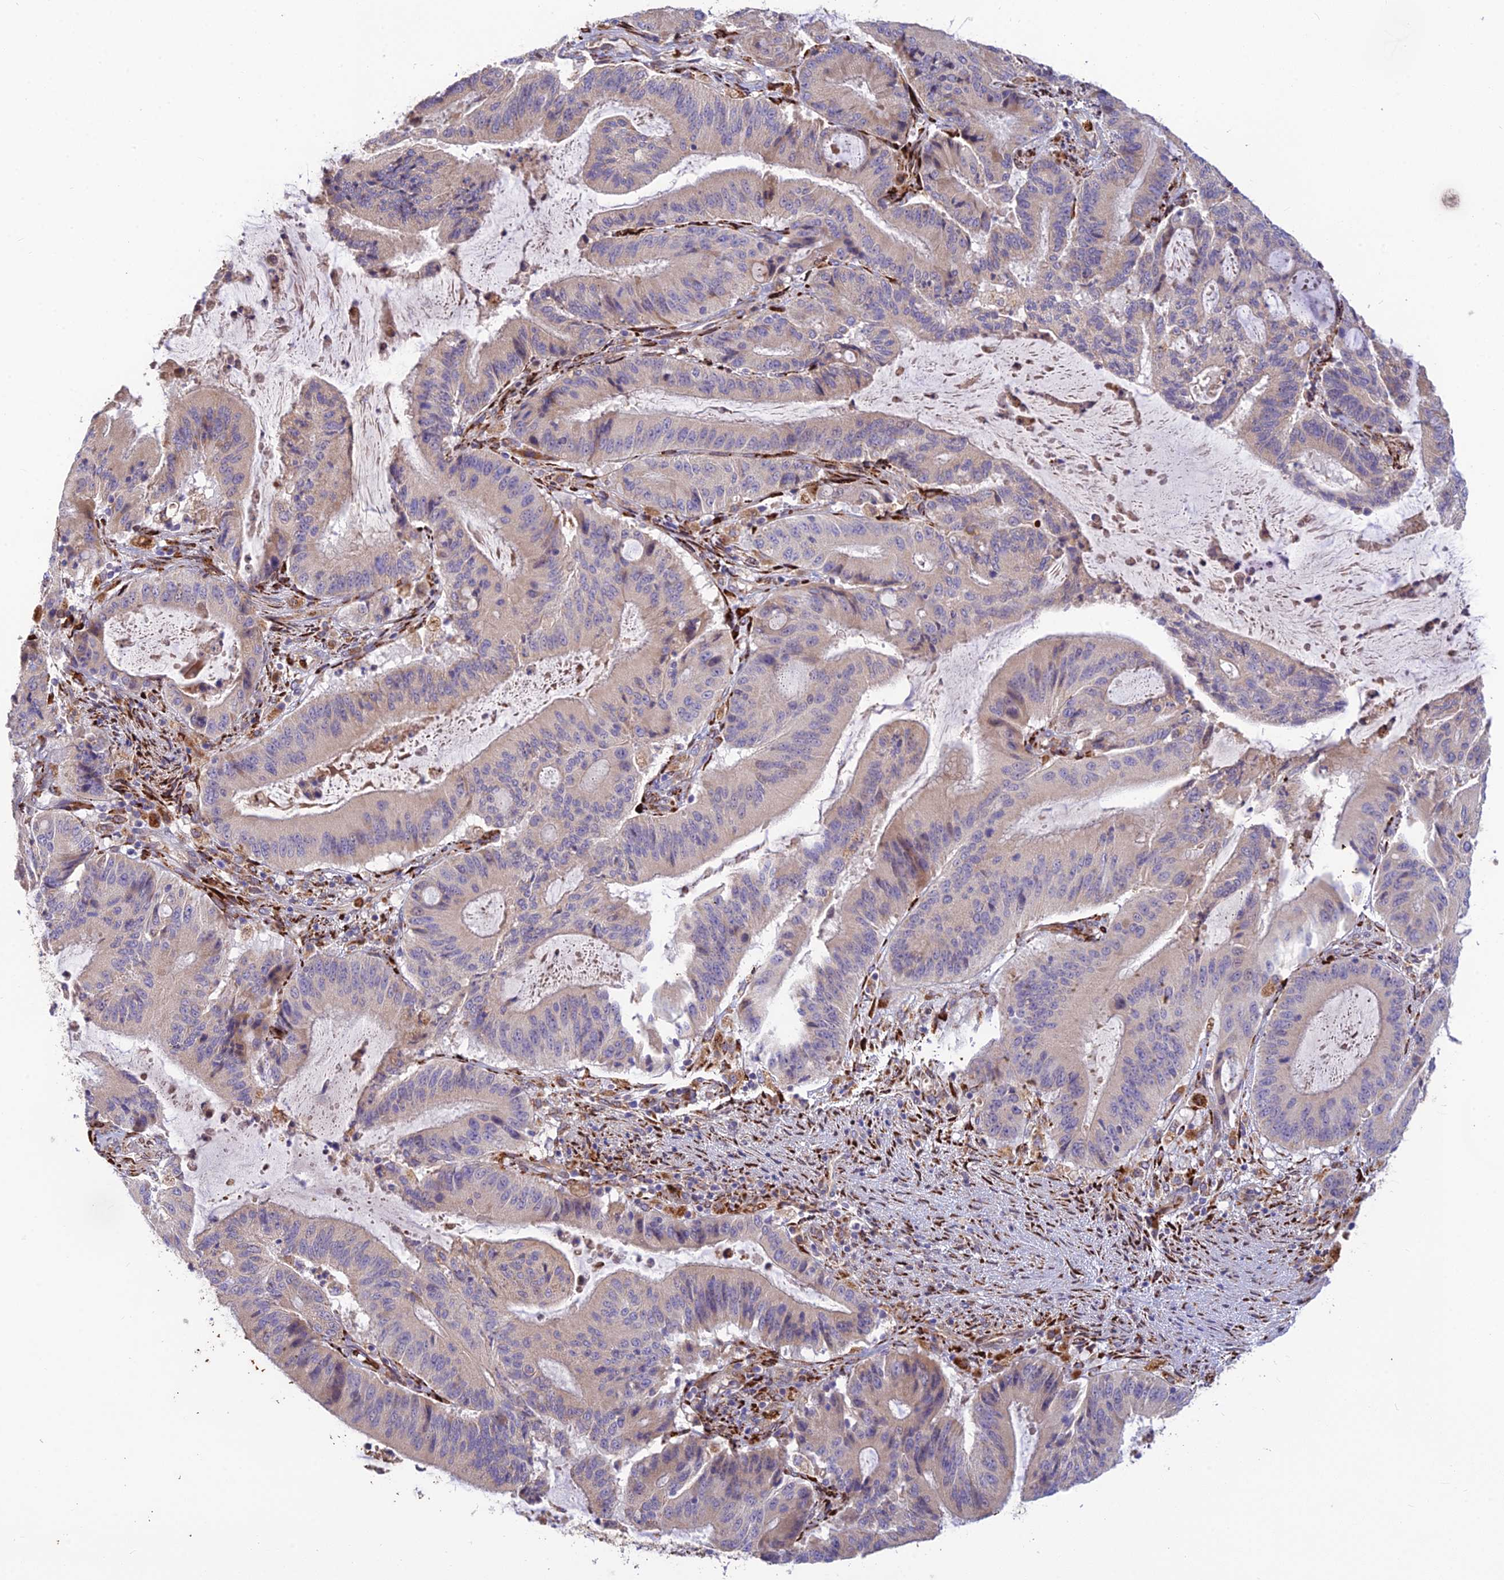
{"staining": {"intensity": "negative", "quantity": "none", "location": "none"}, "tissue": "liver cancer", "cell_type": "Tumor cells", "image_type": "cancer", "snomed": [{"axis": "morphology", "description": "Normal tissue, NOS"}, {"axis": "morphology", "description": "Cholangiocarcinoma"}, {"axis": "topography", "description": "Liver"}, {"axis": "topography", "description": "Peripheral nerve tissue"}], "caption": "Protein analysis of liver cholangiocarcinoma displays no significant positivity in tumor cells.", "gene": "UFSP2", "patient": {"sex": "female", "age": 73}}